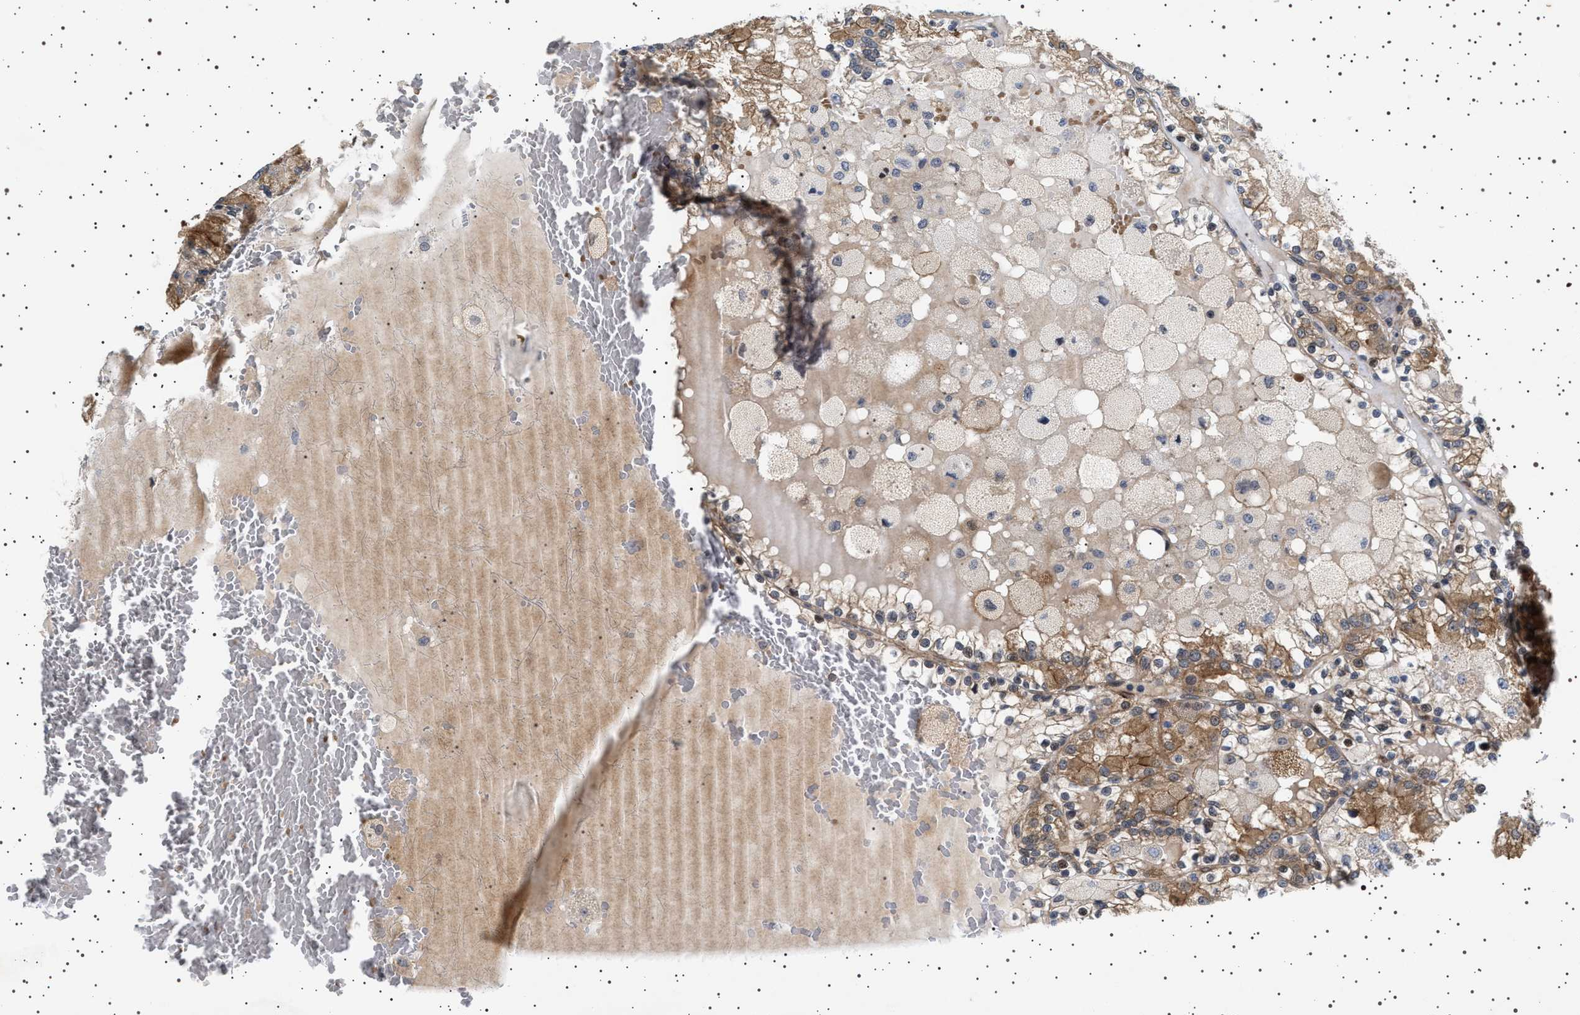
{"staining": {"intensity": "moderate", "quantity": ">75%", "location": "cytoplasmic/membranous"}, "tissue": "renal cancer", "cell_type": "Tumor cells", "image_type": "cancer", "snomed": [{"axis": "morphology", "description": "Adenocarcinoma, NOS"}, {"axis": "topography", "description": "Kidney"}], "caption": "Human renal adenocarcinoma stained with a protein marker exhibits moderate staining in tumor cells.", "gene": "BAG3", "patient": {"sex": "female", "age": 56}}